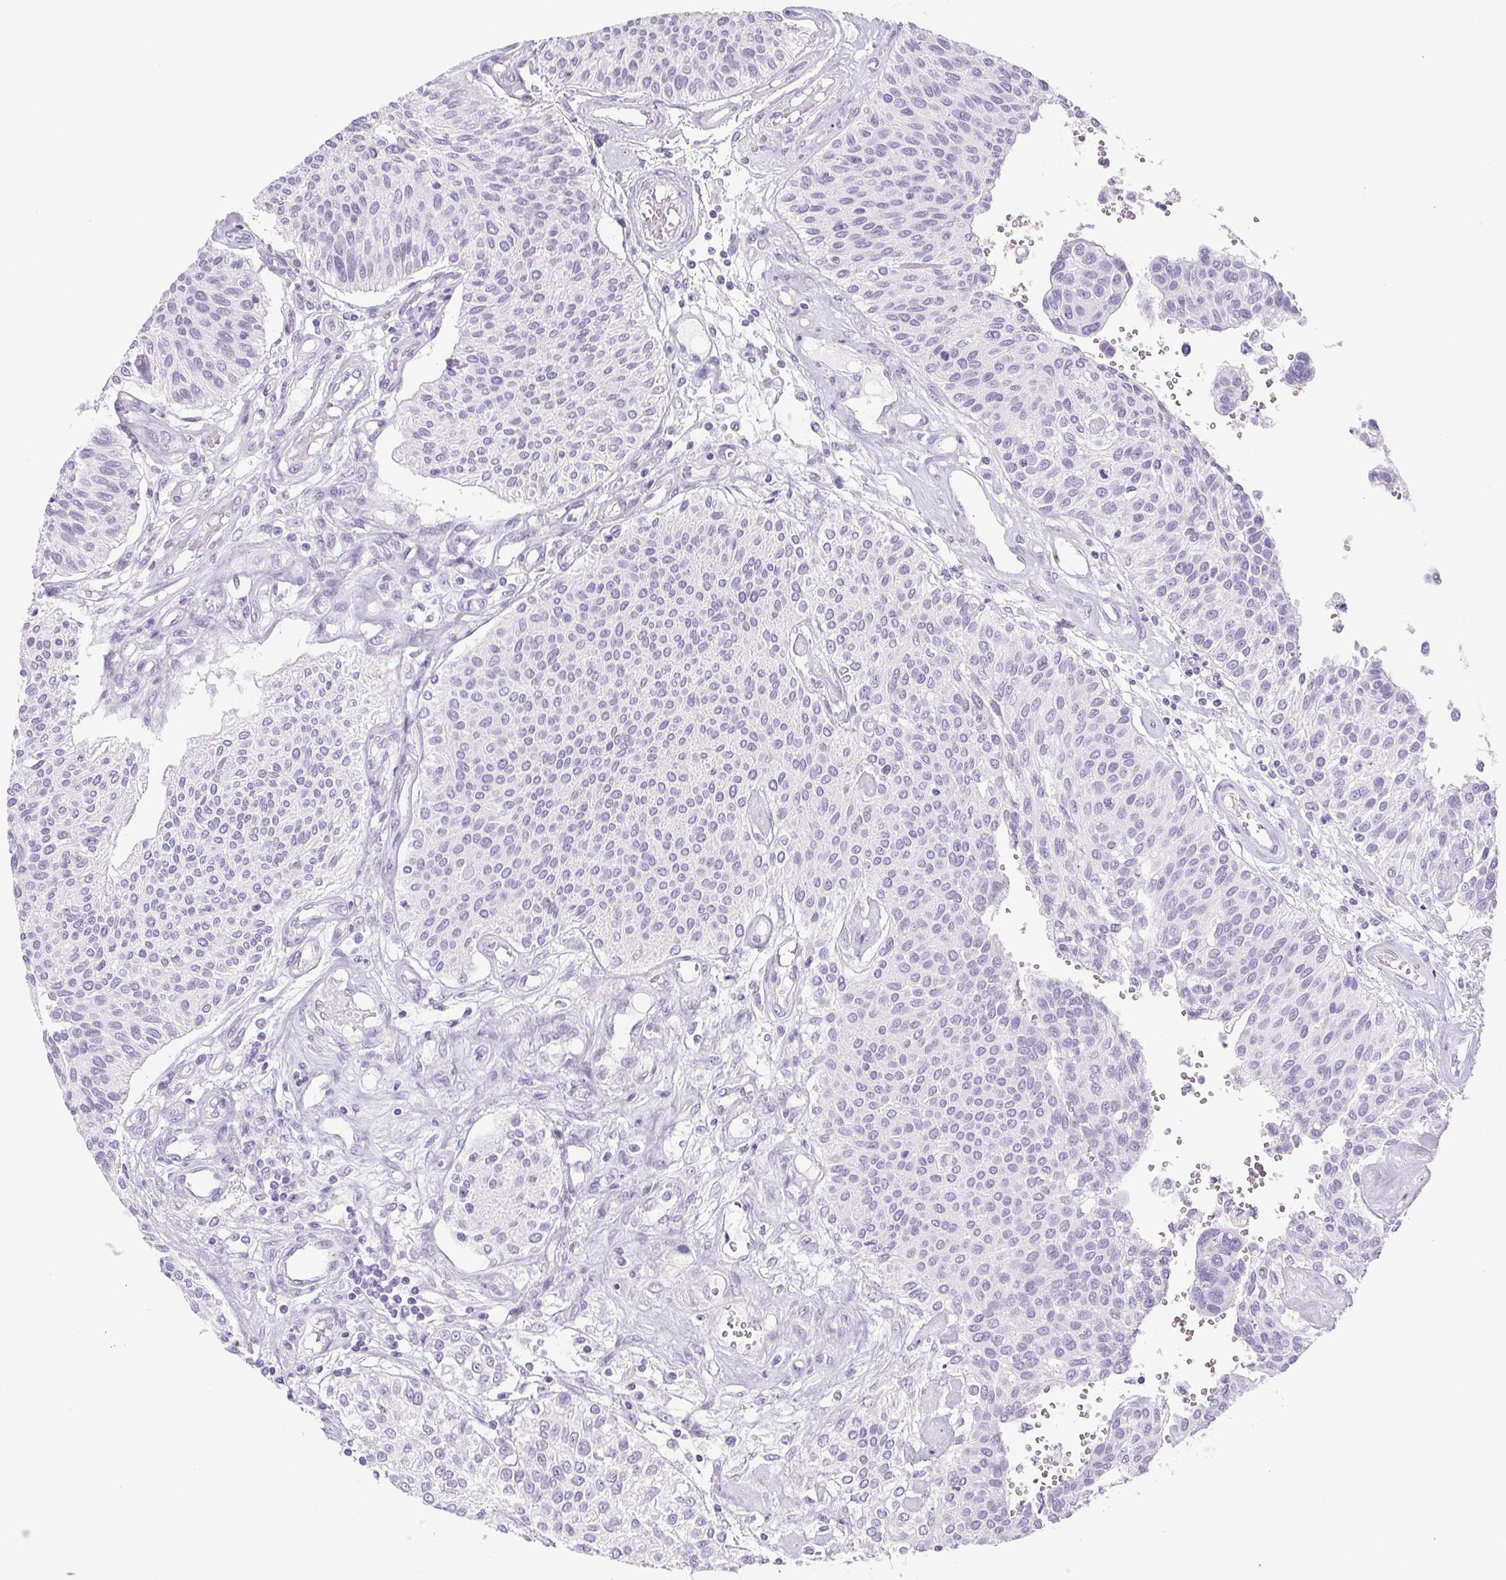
{"staining": {"intensity": "negative", "quantity": "none", "location": "none"}, "tissue": "urothelial cancer", "cell_type": "Tumor cells", "image_type": "cancer", "snomed": [{"axis": "morphology", "description": "Urothelial carcinoma, NOS"}, {"axis": "topography", "description": "Urinary bladder"}], "caption": "A high-resolution histopathology image shows immunohistochemistry (IHC) staining of transitional cell carcinoma, which reveals no significant positivity in tumor cells.", "gene": "HLA-G", "patient": {"sex": "male", "age": 55}}